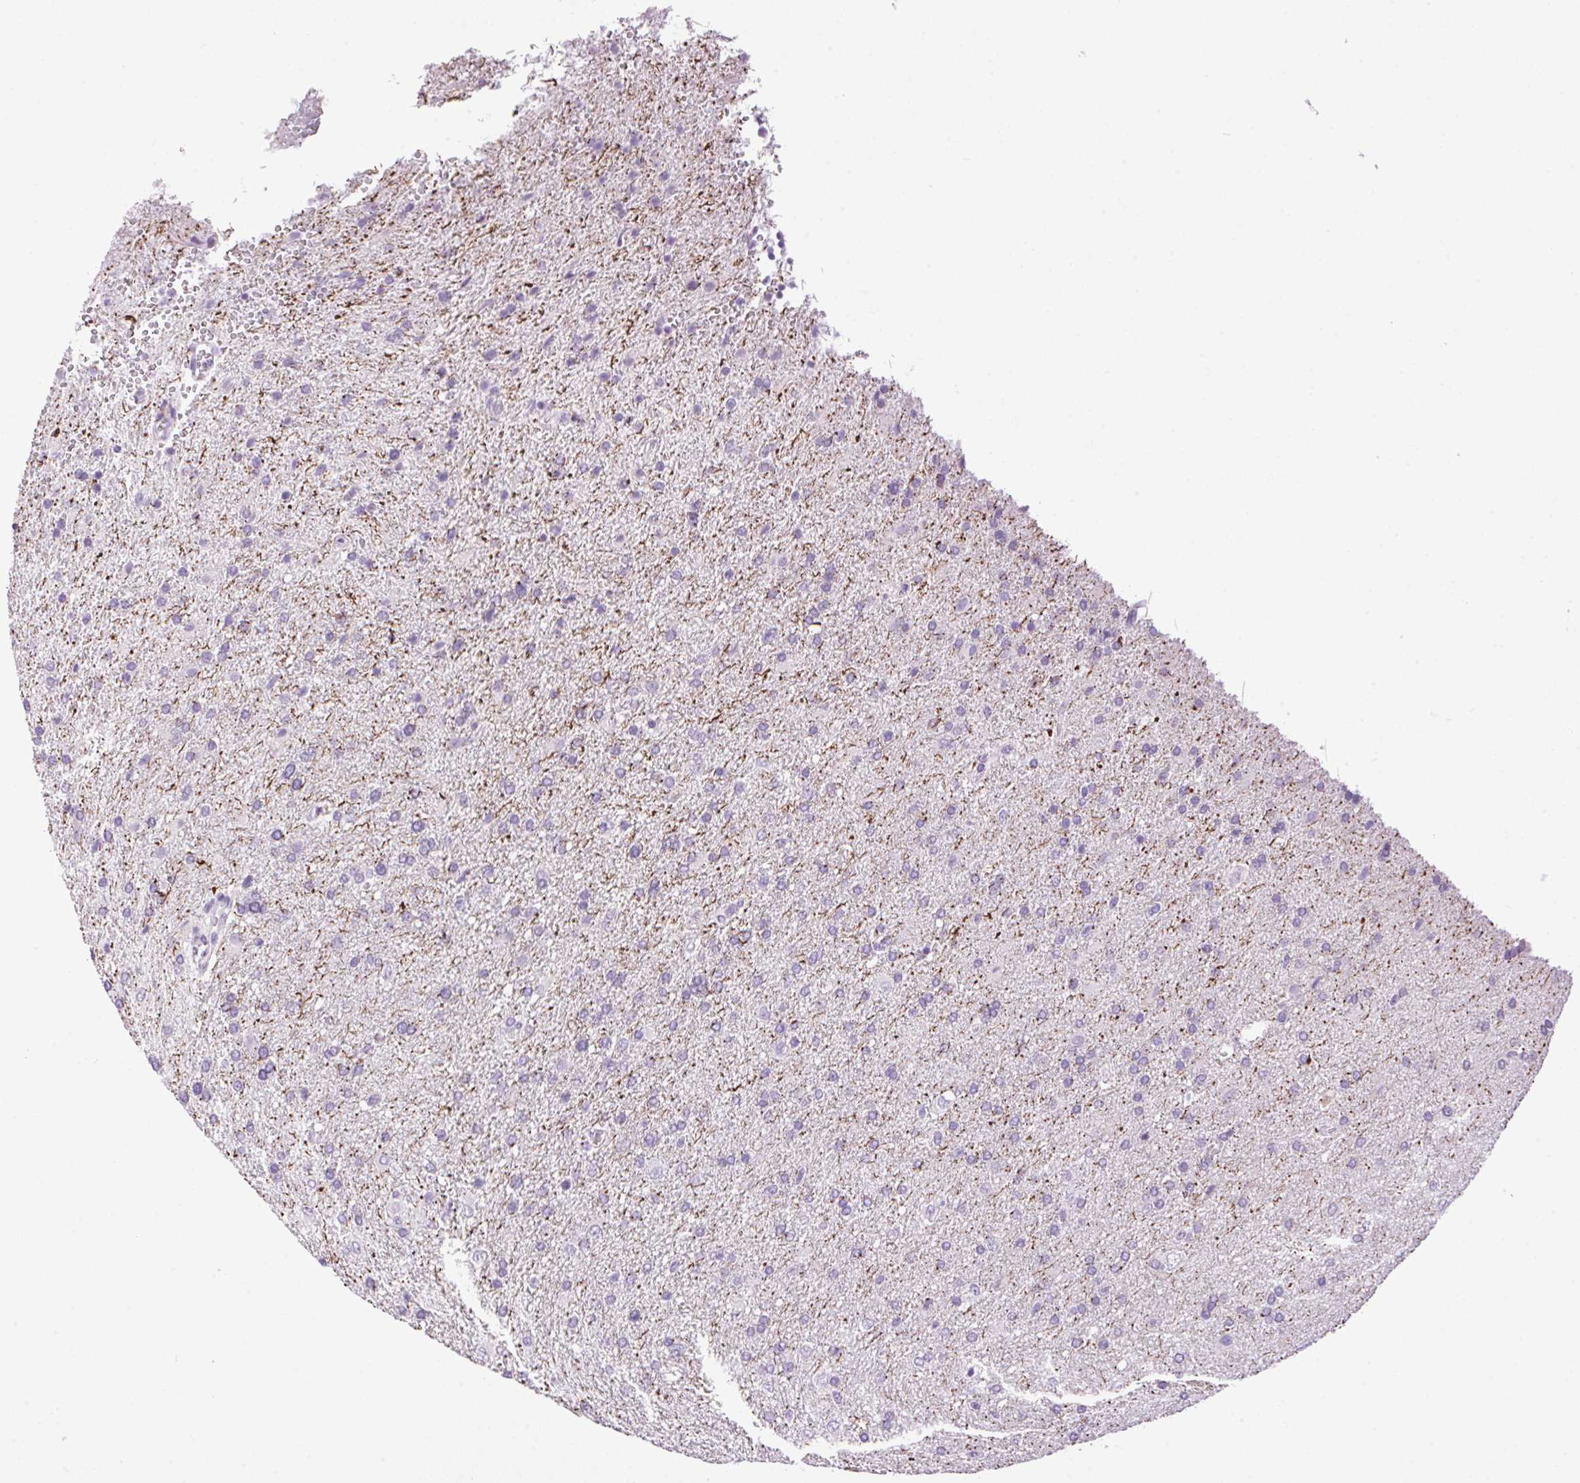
{"staining": {"intensity": "negative", "quantity": "none", "location": "none"}, "tissue": "glioma", "cell_type": "Tumor cells", "image_type": "cancer", "snomed": [{"axis": "morphology", "description": "Glioma, malignant, High grade"}, {"axis": "topography", "description": "Brain"}], "caption": "High magnification brightfield microscopy of malignant high-grade glioma stained with DAB (brown) and counterstained with hematoxylin (blue): tumor cells show no significant staining.", "gene": "TMEM88B", "patient": {"sex": "male", "age": 56}}